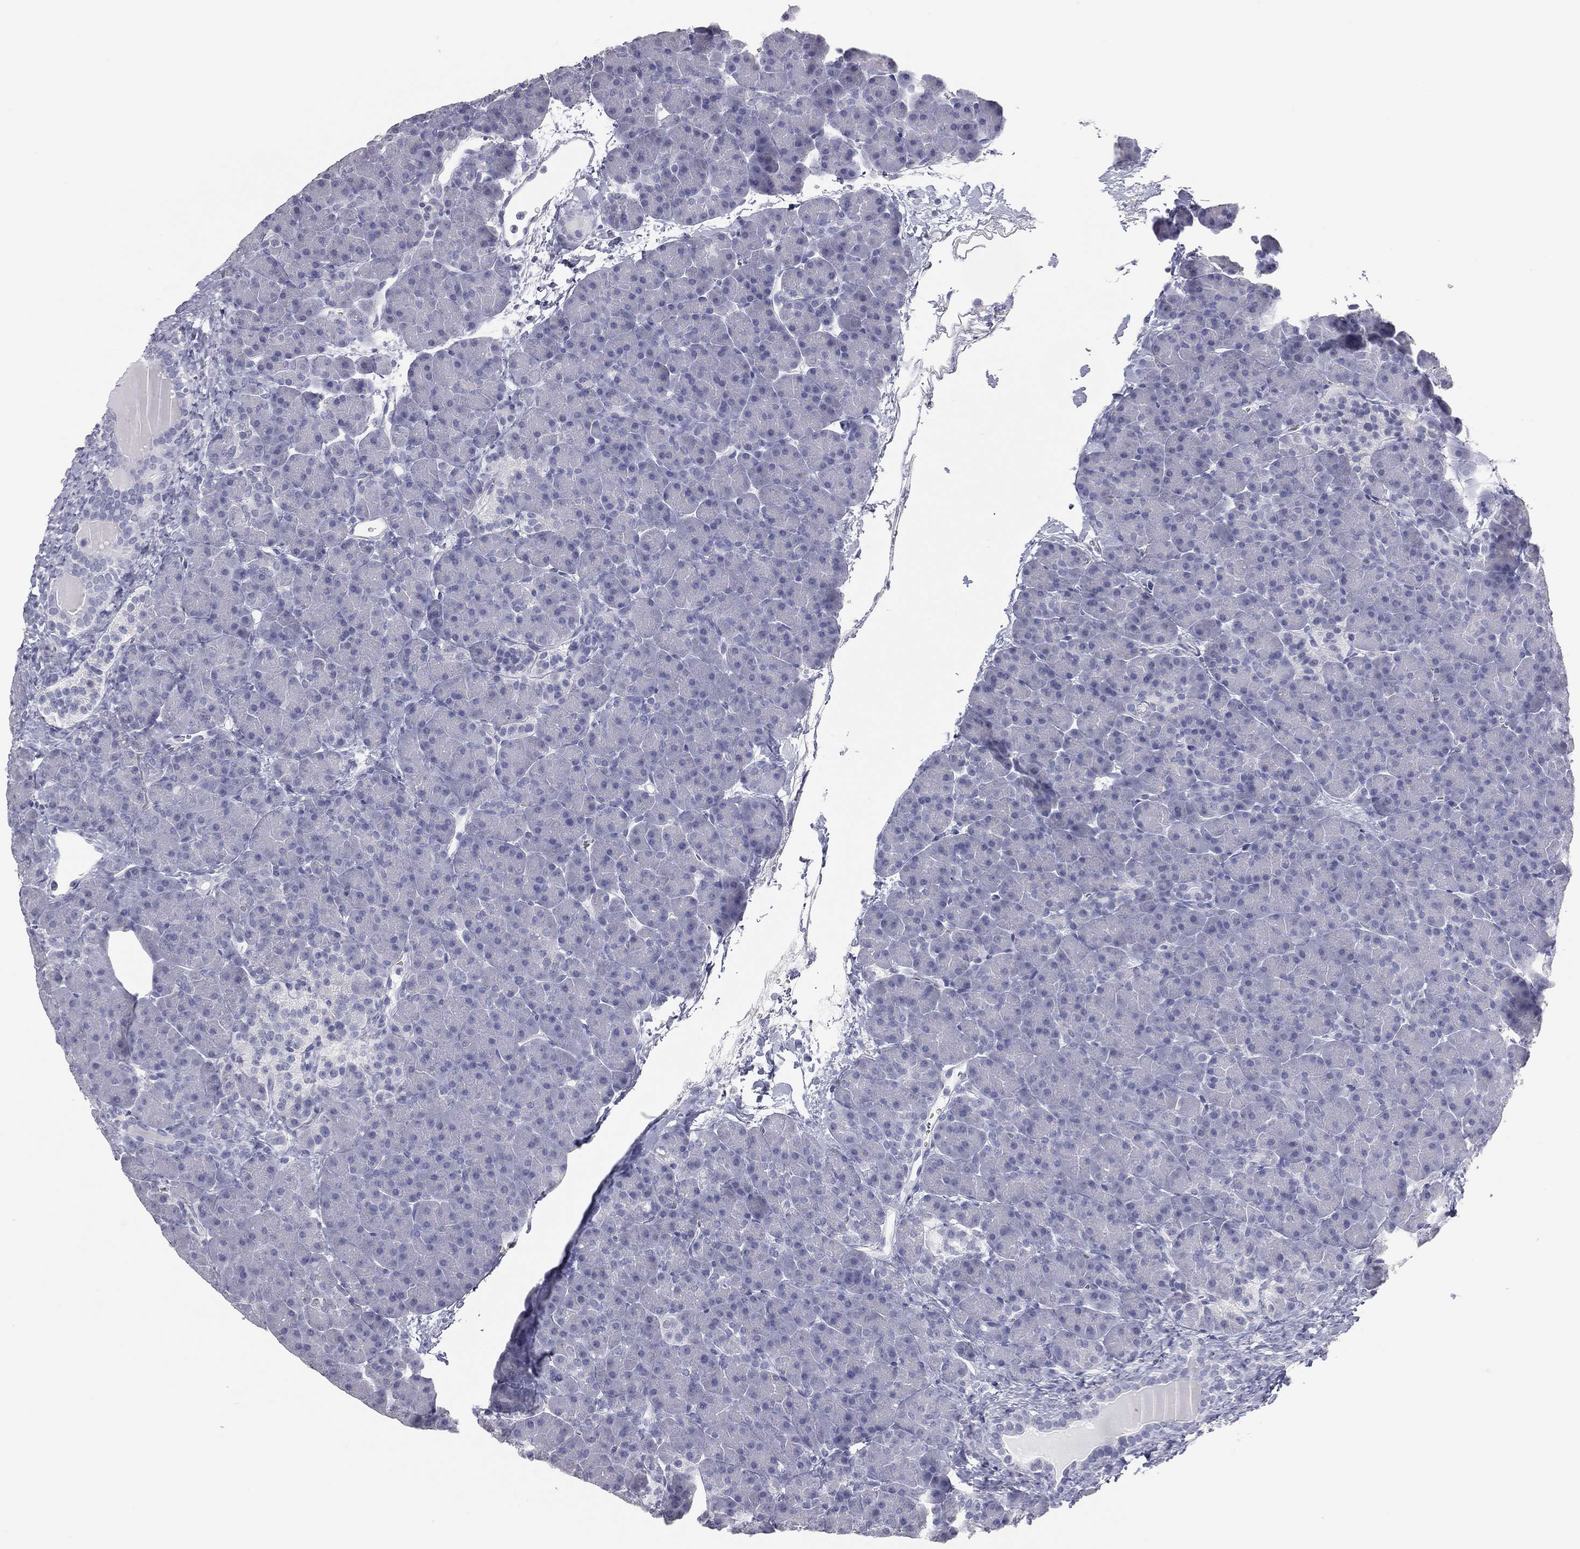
{"staining": {"intensity": "negative", "quantity": "none", "location": "none"}, "tissue": "pancreas", "cell_type": "Exocrine glandular cells", "image_type": "normal", "snomed": [{"axis": "morphology", "description": "Normal tissue, NOS"}, {"axis": "topography", "description": "Pancreas"}], "caption": "DAB immunohistochemical staining of normal human pancreas displays no significant staining in exocrine glandular cells. (Stains: DAB immunohistochemistry with hematoxylin counter stain, Microscopy: brightfield microscopy at high magnification).", "gene": "ESX1", "patient": {"sex": "female", "age": 44}}